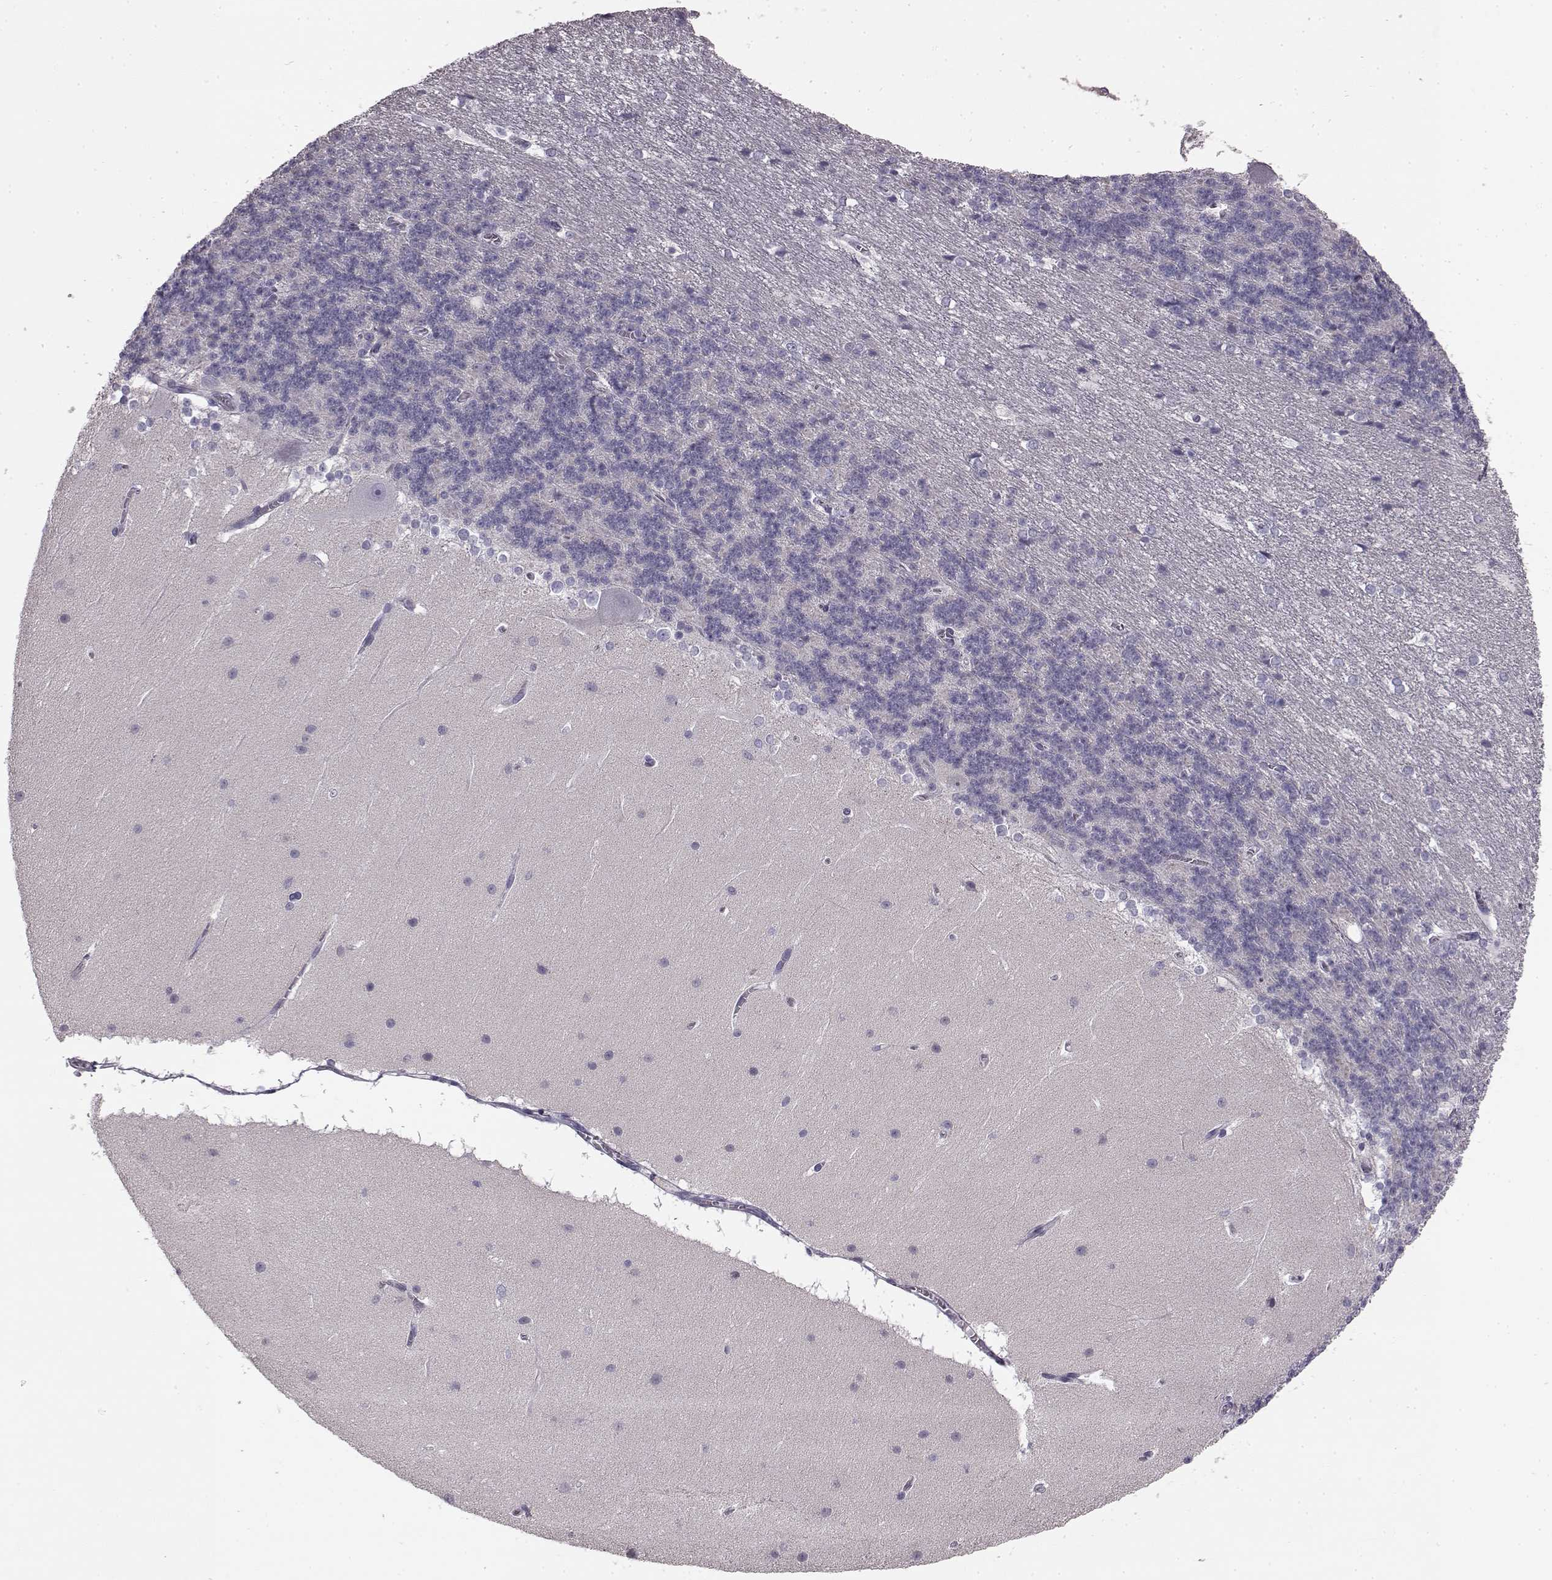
{"staining": {"intensity": "negative", "quantity": "none", "location": "none"}, "tissue": "cerebellum", "cell_type": "Cells in granular layer", "image_type": "normal", "snomed": [{"axis": "morphology", "description": "Normal tissue, NOS"}, {"axis": "topography", "description": "Cerebellum"}], "caption": "Immunohistochemistry histopathology image of normal human cerebellum stained for a protein (brown), which displays no staining in cells in granular layer. (DAB immunohistochemistry, high magnification).", "gene": "KRT81", "patient": {"sex": "female", "age": 19}}